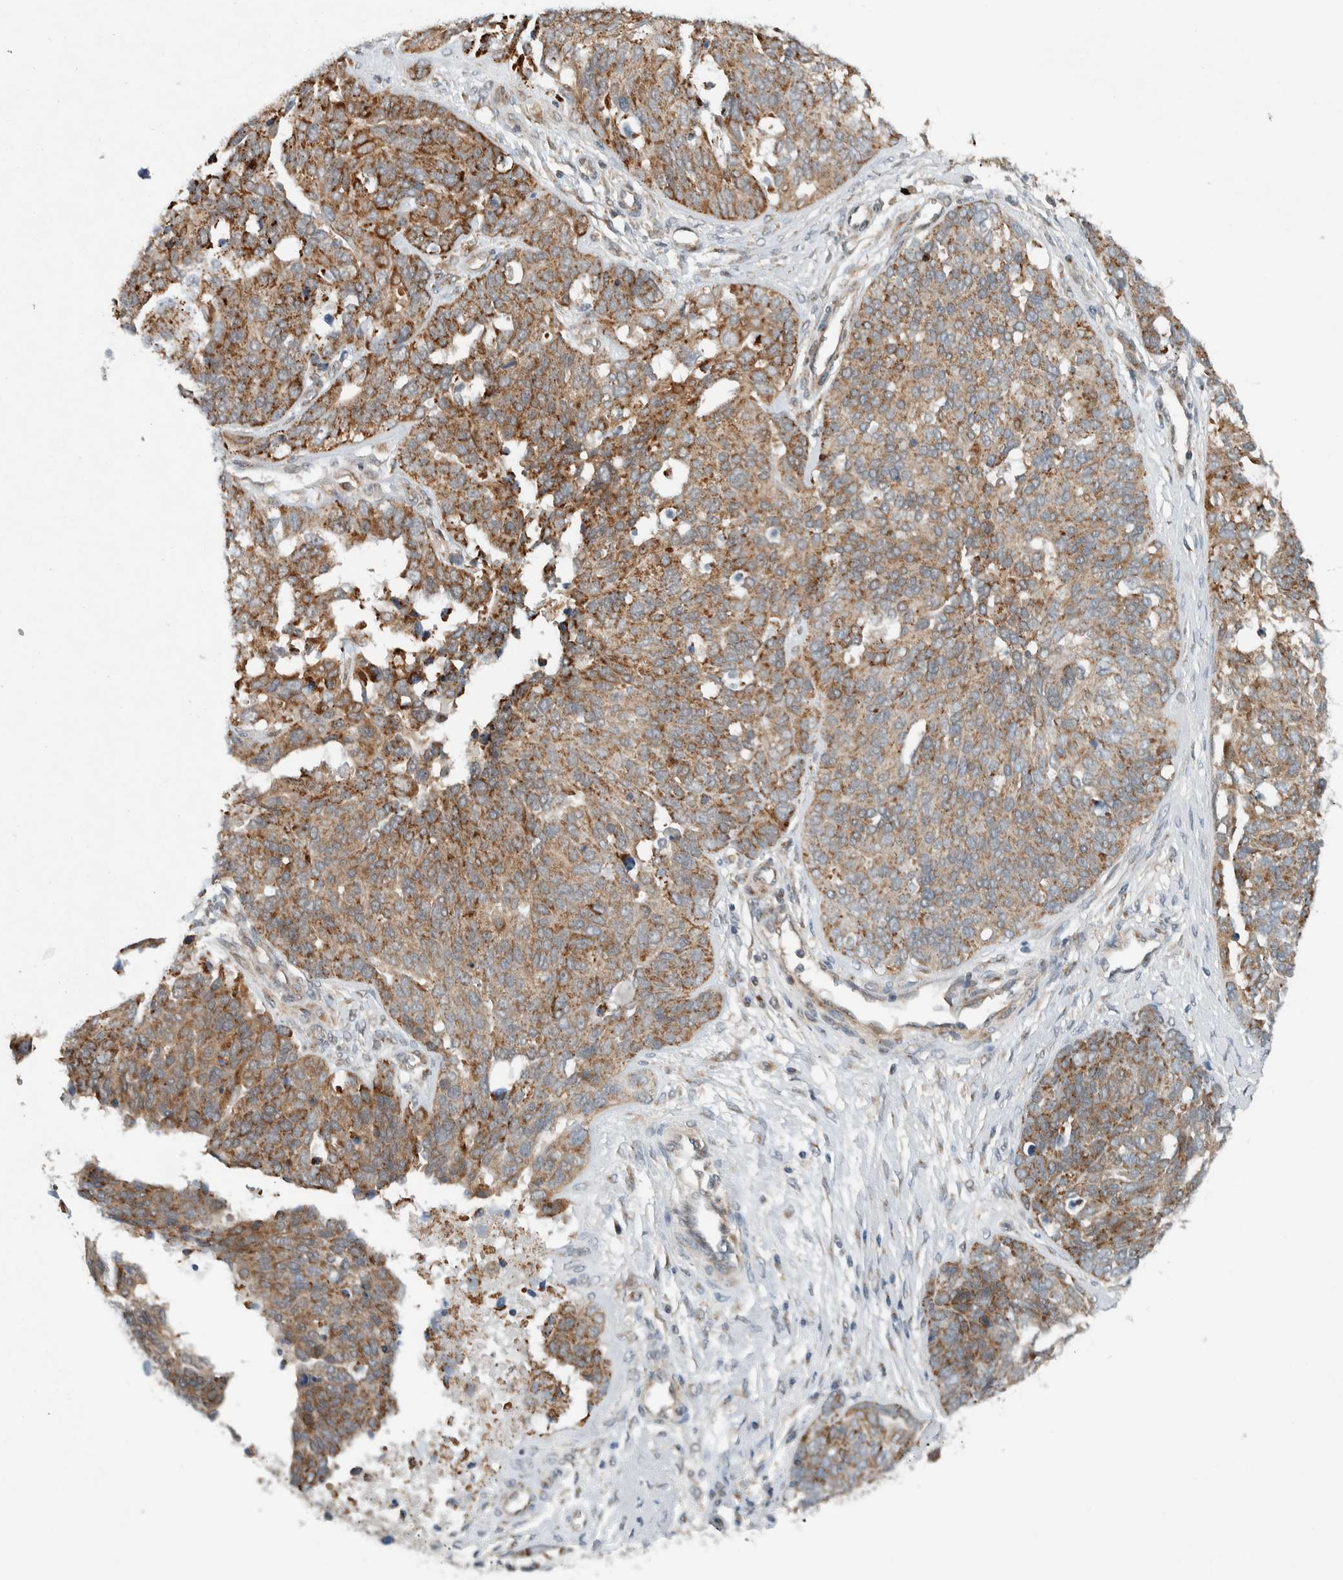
{"staining": {"intensity": "moderate", "quantity": ">75%", "location": "cytoplasmic/membranous"}, "tissue": "ovarian cancer", "cell_type": "Tumor cells", "image_type": "cancer", "snomed": [{"axis": "morphology", "description": "Cystadenocarcinoma, serous, NOS"}, {"axis": "topography", "description": "Ovary"}], "caption": "Immunohistochemical staining of serous cystadenocarcinoma (ovarian) demonstrates medium levels of moderate cytoplasmic/membranous protein staining in about >75% of tumor cells. The staining was performed using DAB to visualize the protein expression in brown, while the nuclei were stained in blue with hematoxylin (Magnification: 20x).", "gene": "RERE", "patient": {"sex": "female", "age": 44}}